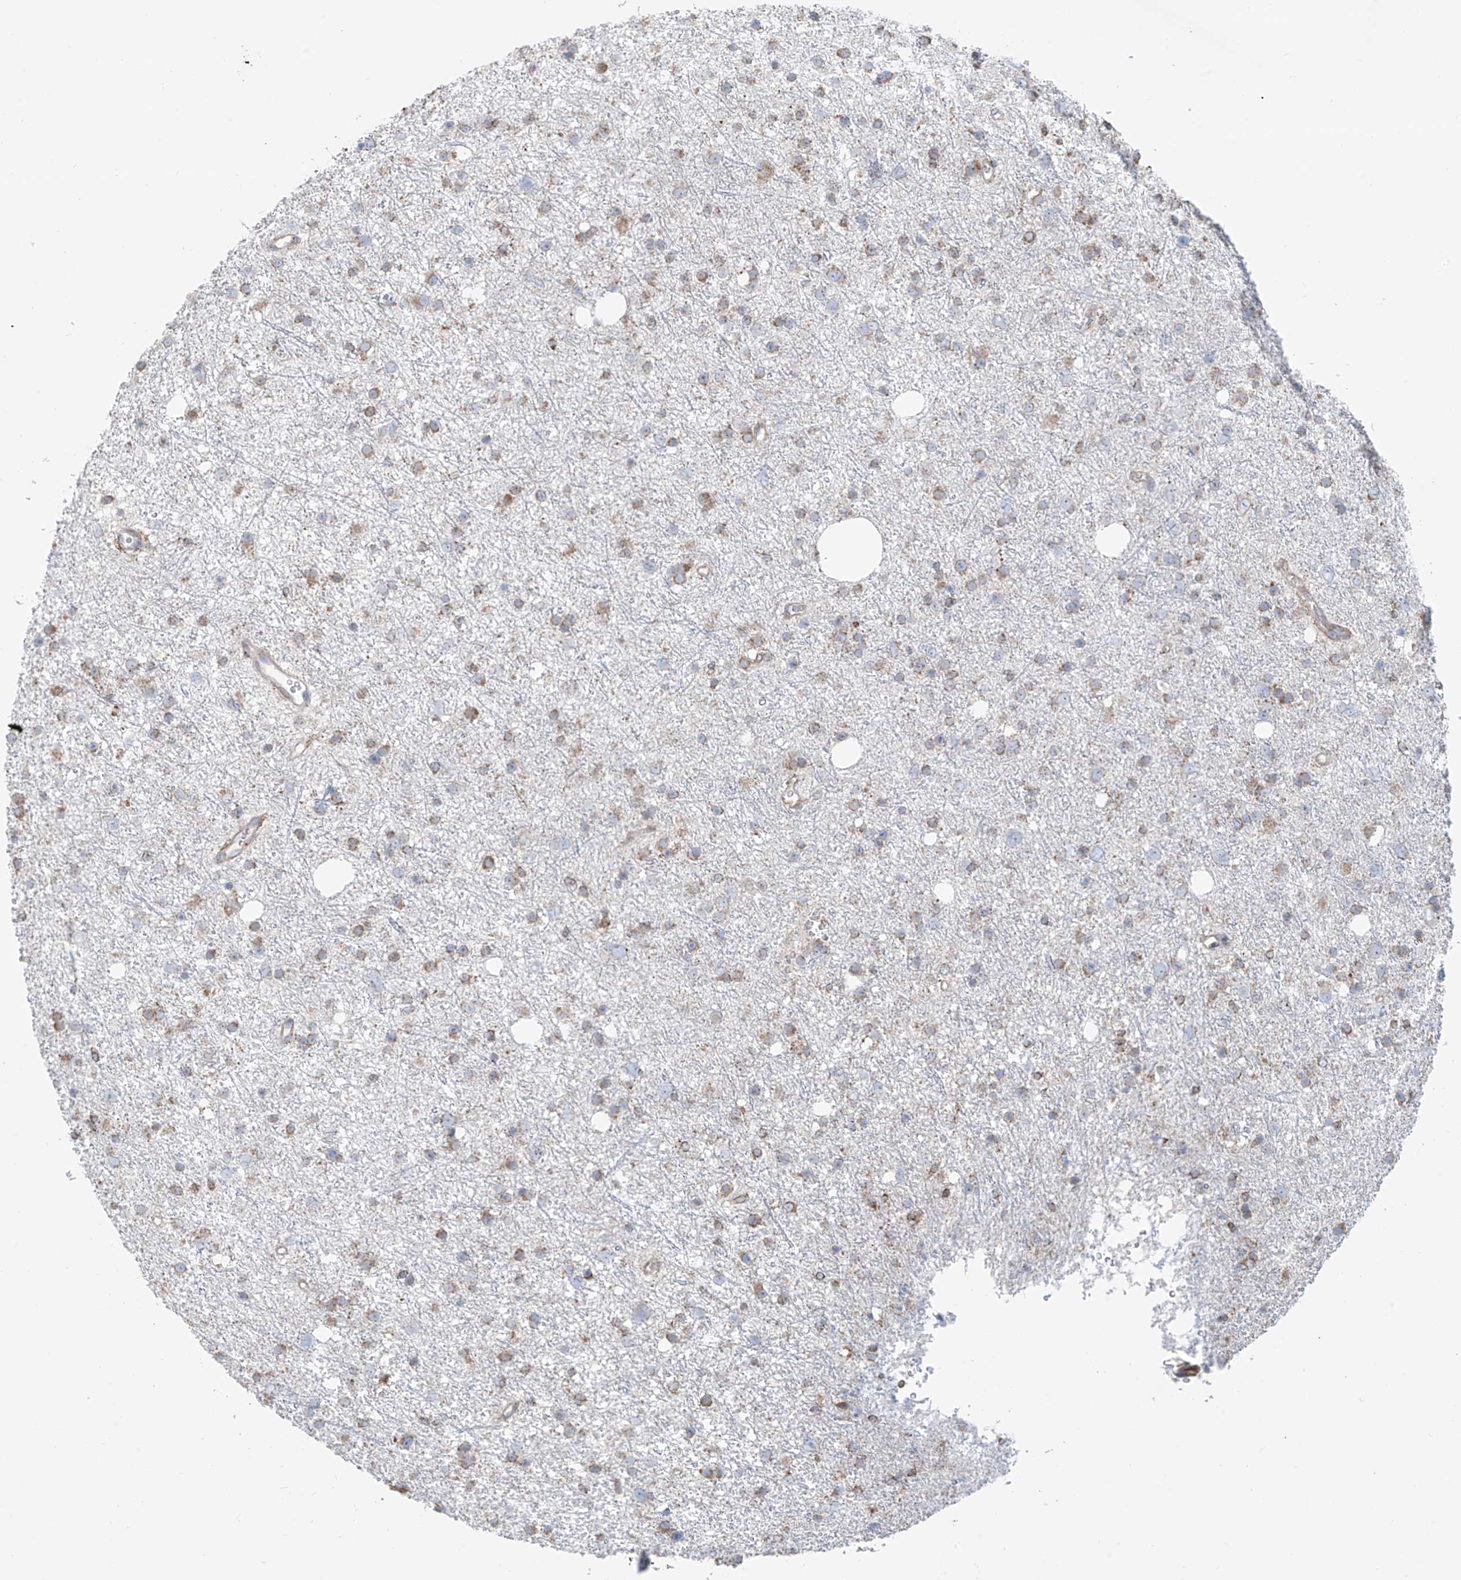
{"staining": {"intensity": "moderate", "quantity": ">75%", "location": "cytoplasmic/membranous"}, "tissue": "glioma", "cell_type": "Tumor cells", "image_type": "cancer", "snomed": [{"axis": "morphology", "description": "Glioma, malignant, Low grade"}, {"axis": "topography", "description": "Cerebral cortex"}], "caption": "Immunohistochemistry photomicrograph of neoplastic tissue: human glioma stained using immunohistochemistry (IHC) demonstrates medium levels of moderate protein expression localized specifically in the cytoplasmic/membranous of tumor cells, appearing as a cytoplasmic/membranous brown color.", "gene": "ZNF354C", "patient": {"sex": "female", "age": 39}}